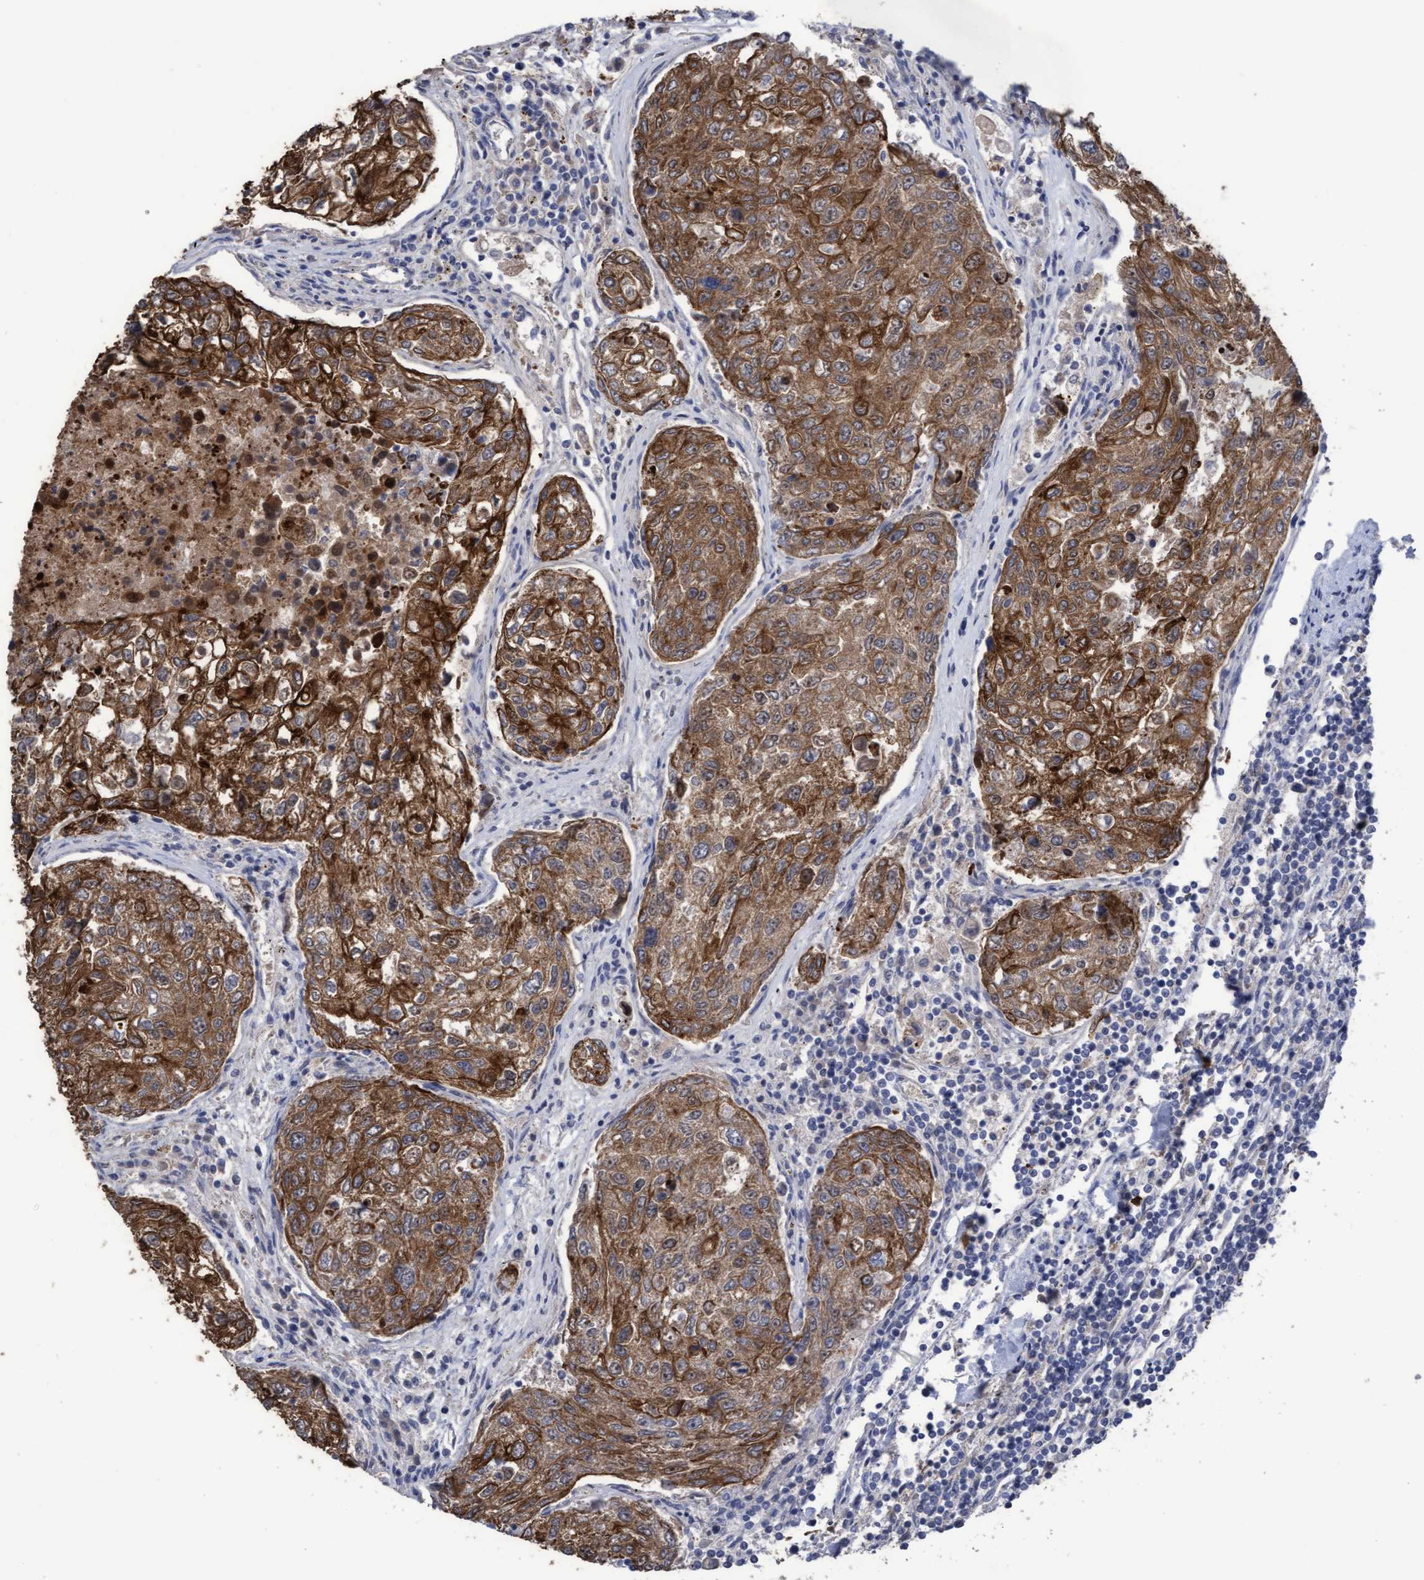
{"staining": {"intensity": "moderate", "quantity": ">75%", "location": "cytoplasmic/membranous"}, "tissue": "urothelial cancer", "cell_type": "Tumor cells", "image_type": "cancer", "snomed": [{"axis": "morphology", "description": "Urothelial carcinoma, High grade"}, {"axis": "topography", "description": "Lymph node"}, {"axis": "topography", "description": "Urinary bladder"}], "caption": "The image reveals a brown stain indicating the presence of a protein in the cytoplasmic/membranous of tumor cells in urothelial carcinoma (high-grade).", "gene": "KRT24", "patient": {"sex": "male", "age": 51}}